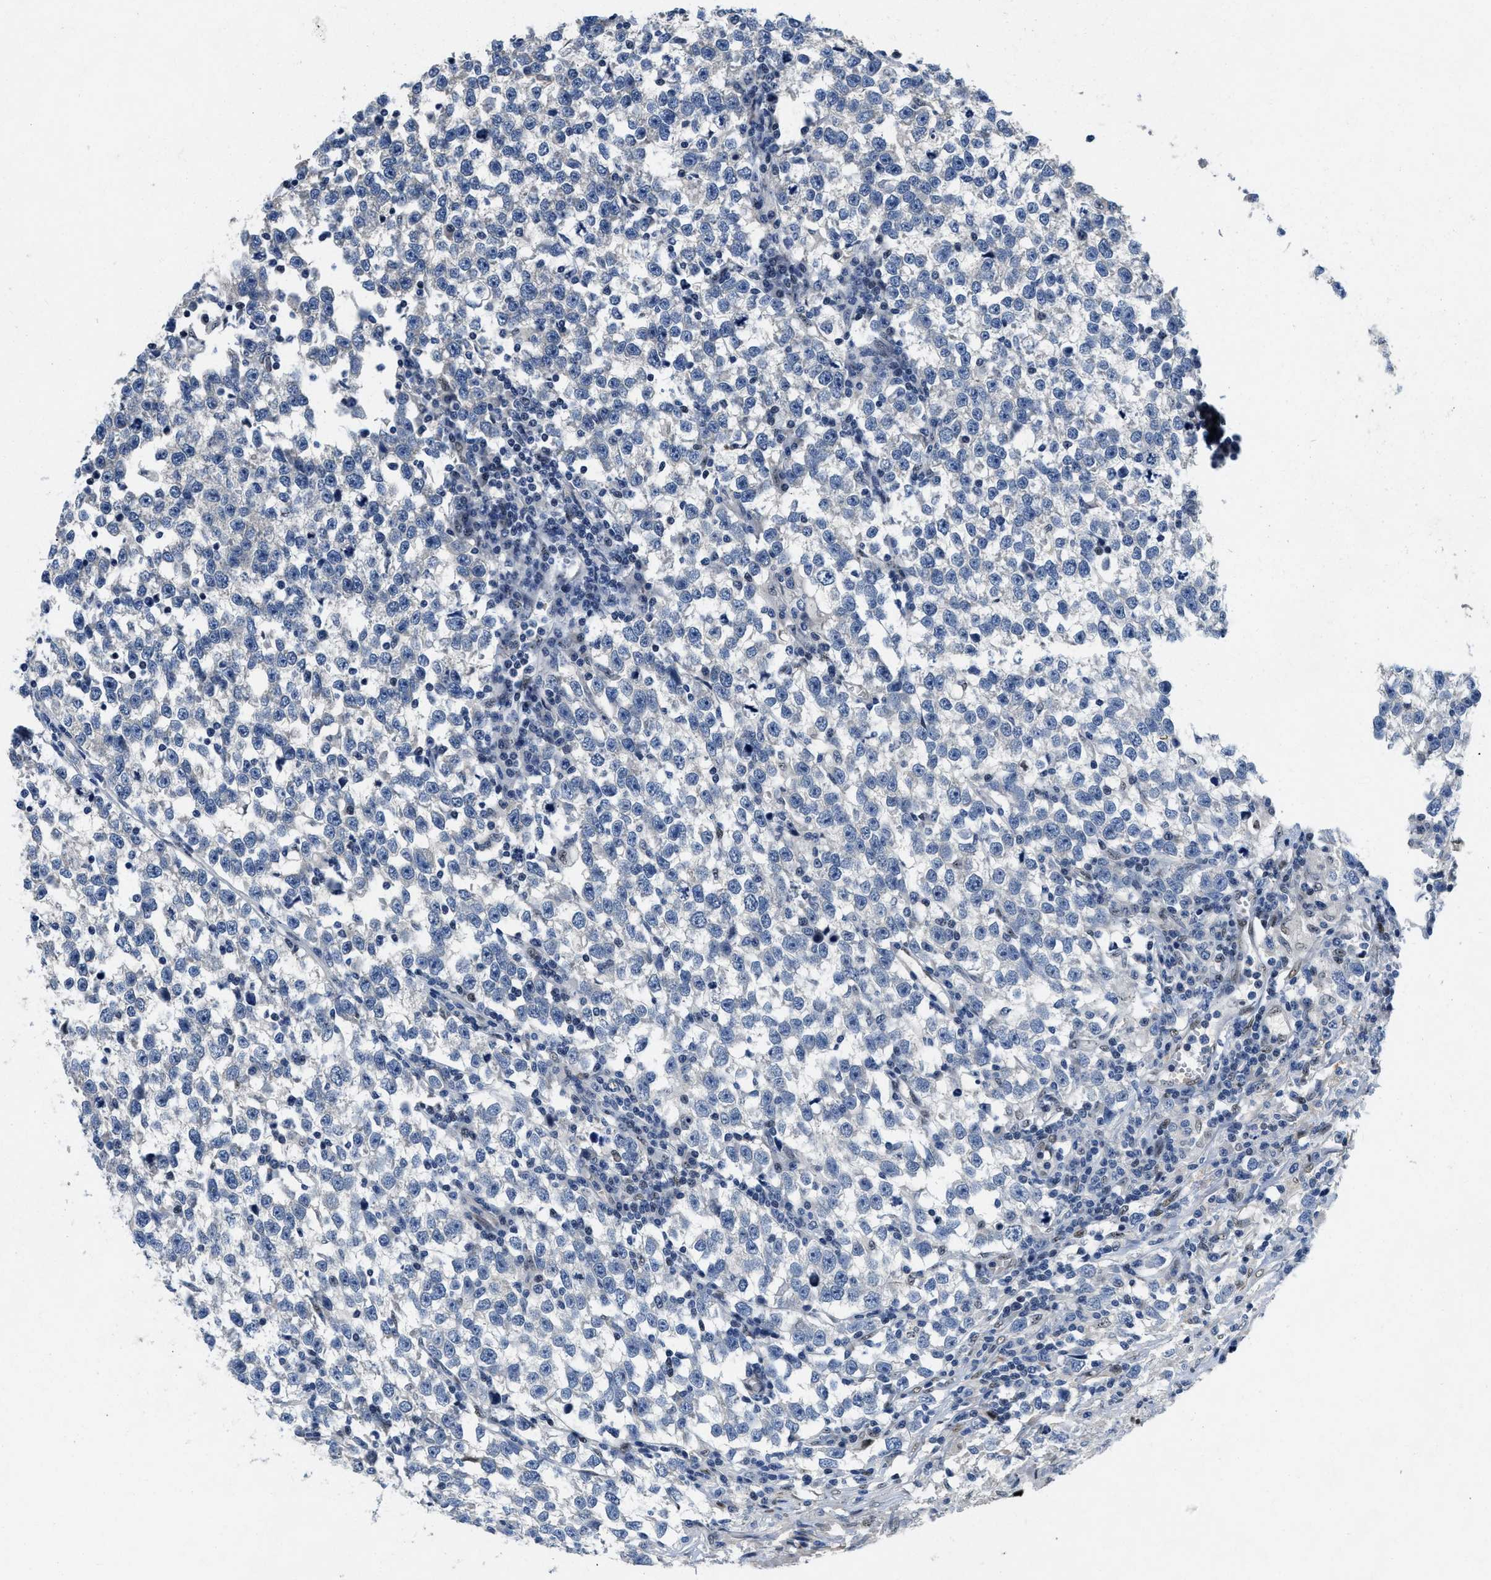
{"staining": {"intensity": "negative", "quantity": "none", "location": "none"}, "tissue": "testis cancer", "cell_type": "Tumor cells", "image_type": "cancer", "snomed": [{"axis": "morphology", "description": "Normal tissue, NOS"}, {"axis": "morphology", "description": "Seminoma, NOS"}, {"axis": "topography", "description": "Testis"}], "caption": "High magnification brightfield microscopy of testis seminoma stained with DAB (3,3'-diaminobenzidine) (brown) and counterstained with hematoxylin (blue): tumor cells show no significant positivity.", "gene": "VIP", "patient": {"sex": "male", "age": 43}}